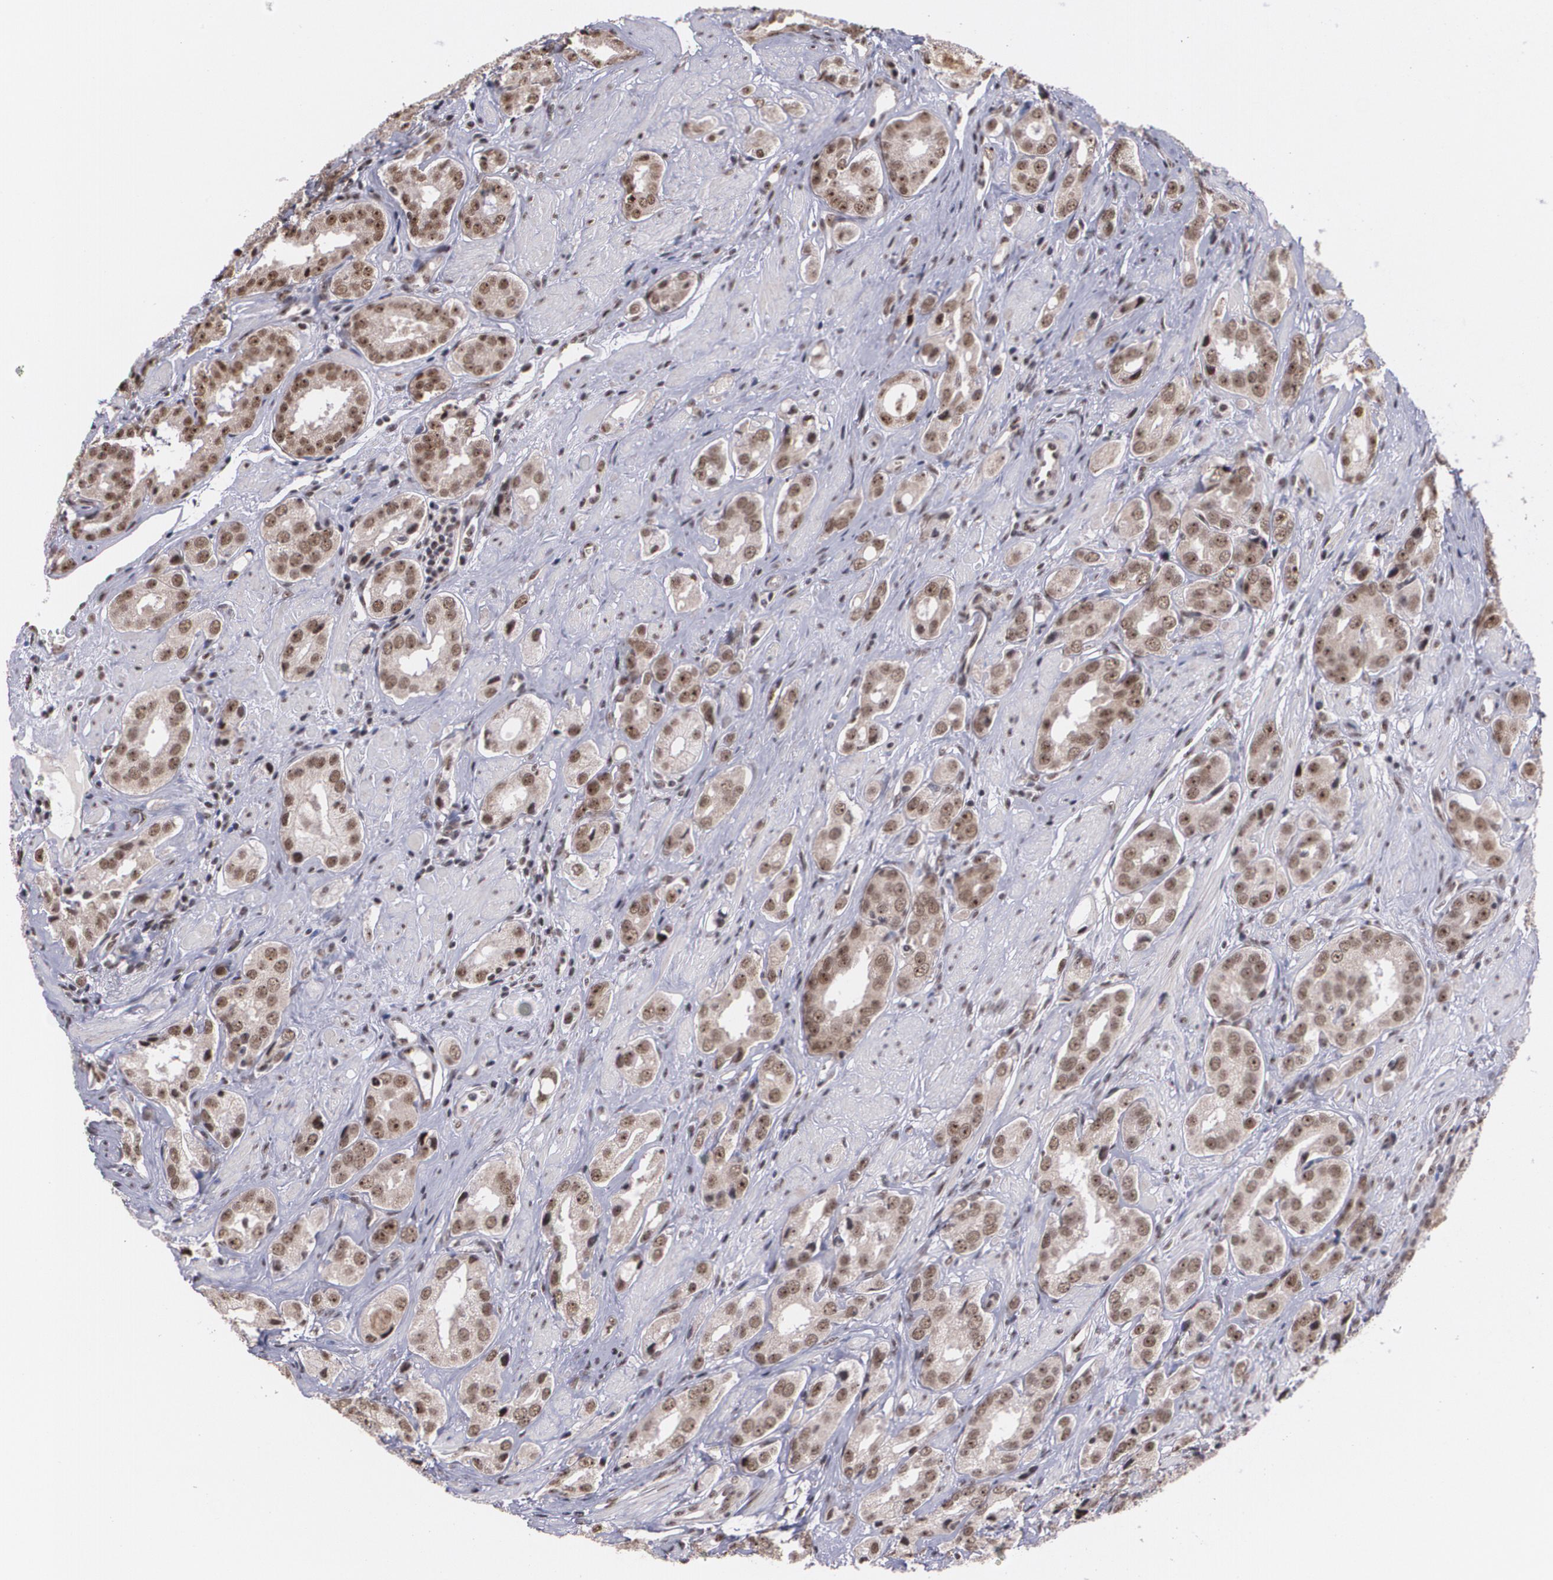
{"staining": {"intensity": "strong", "quantity": ">75%", "location": "cytoplasmic/membranous,nuclear"}, "tissue": "prostate cancer", "cell_type": "Tumor cells", "image_type": "cancer", "snomed": [{"axis": "morphology", "description": "Adenocarcinoma, Medium grade"}, {"axis": "topography", "description": "Prostate"}], "caption": "Immunohistochemical staining of prostate adenocarcinoma (medium-grade) shows high levels of strong cytoplasmic/membranous and nuclear staining in about >75% of tumor cells. Nuclei are stained in blue.", "gene": "C6orf15", "patient": {"sex": "male", "age": 53}}